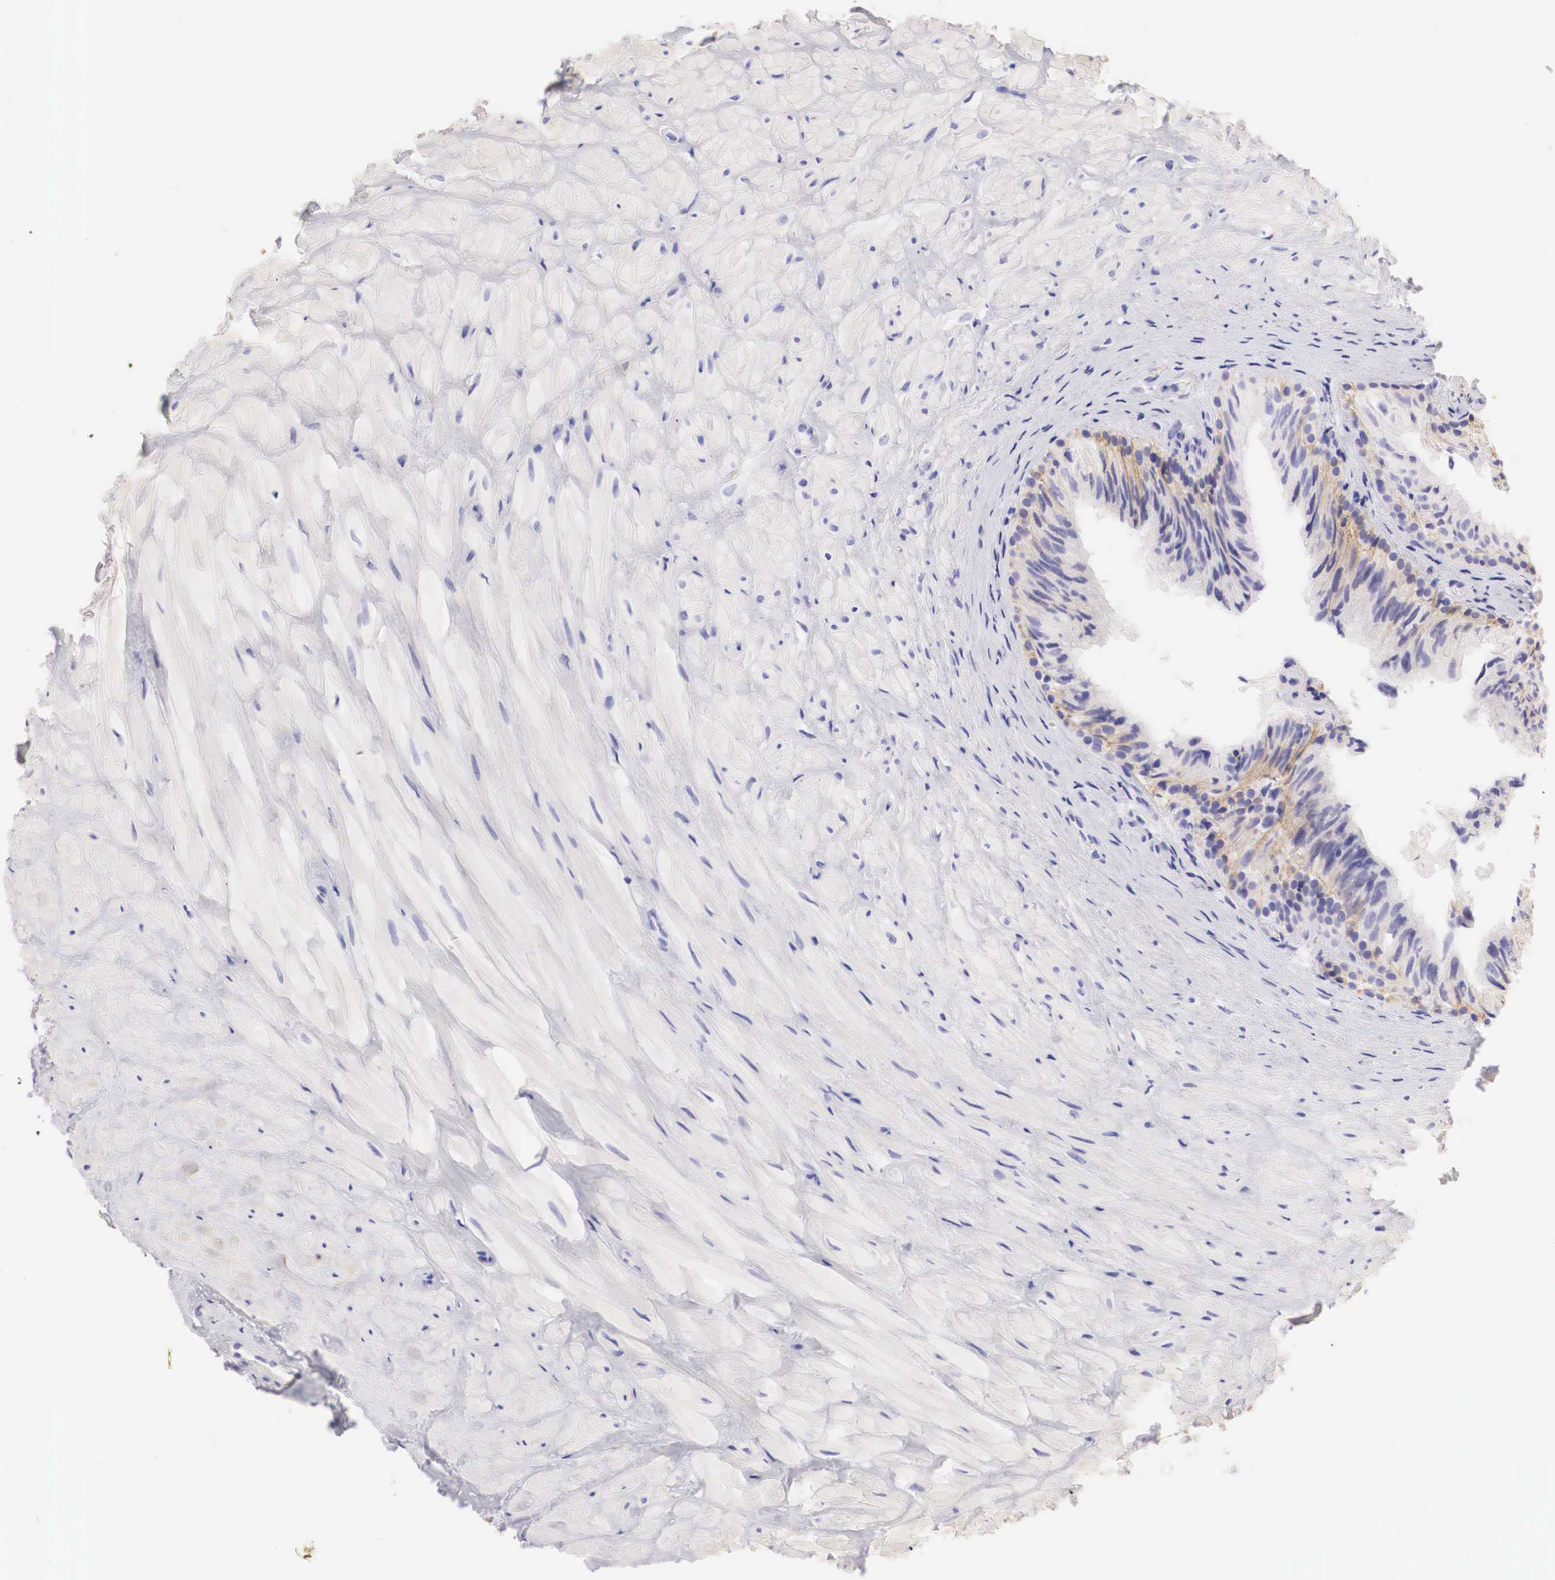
{"staining": {"intensity": "moderate", "quantity": "25%-75%", "location": "cytoplasmic/membranous"}, "tissue": "epididymis", "cell_type": "Glandular cells", "image_type": "normal", "snomed": [{"axis": "morphology", "description": "Normal tissue, NOS"}, {"axis": "topography", "description": "Epididymis"}], "caption": "High-power microscopy captured an IHC micrograph of unremarkable epididymis, revealing moderate cytoplasmic/membranous staining in about 25%-75% of glandular cells. (DAB (3,3'-diaminobenzidine) IHC with brightfield microscopy, high magnification).", "gene": "ERBB2", "patient": {"sex": "male", "age": 37}}